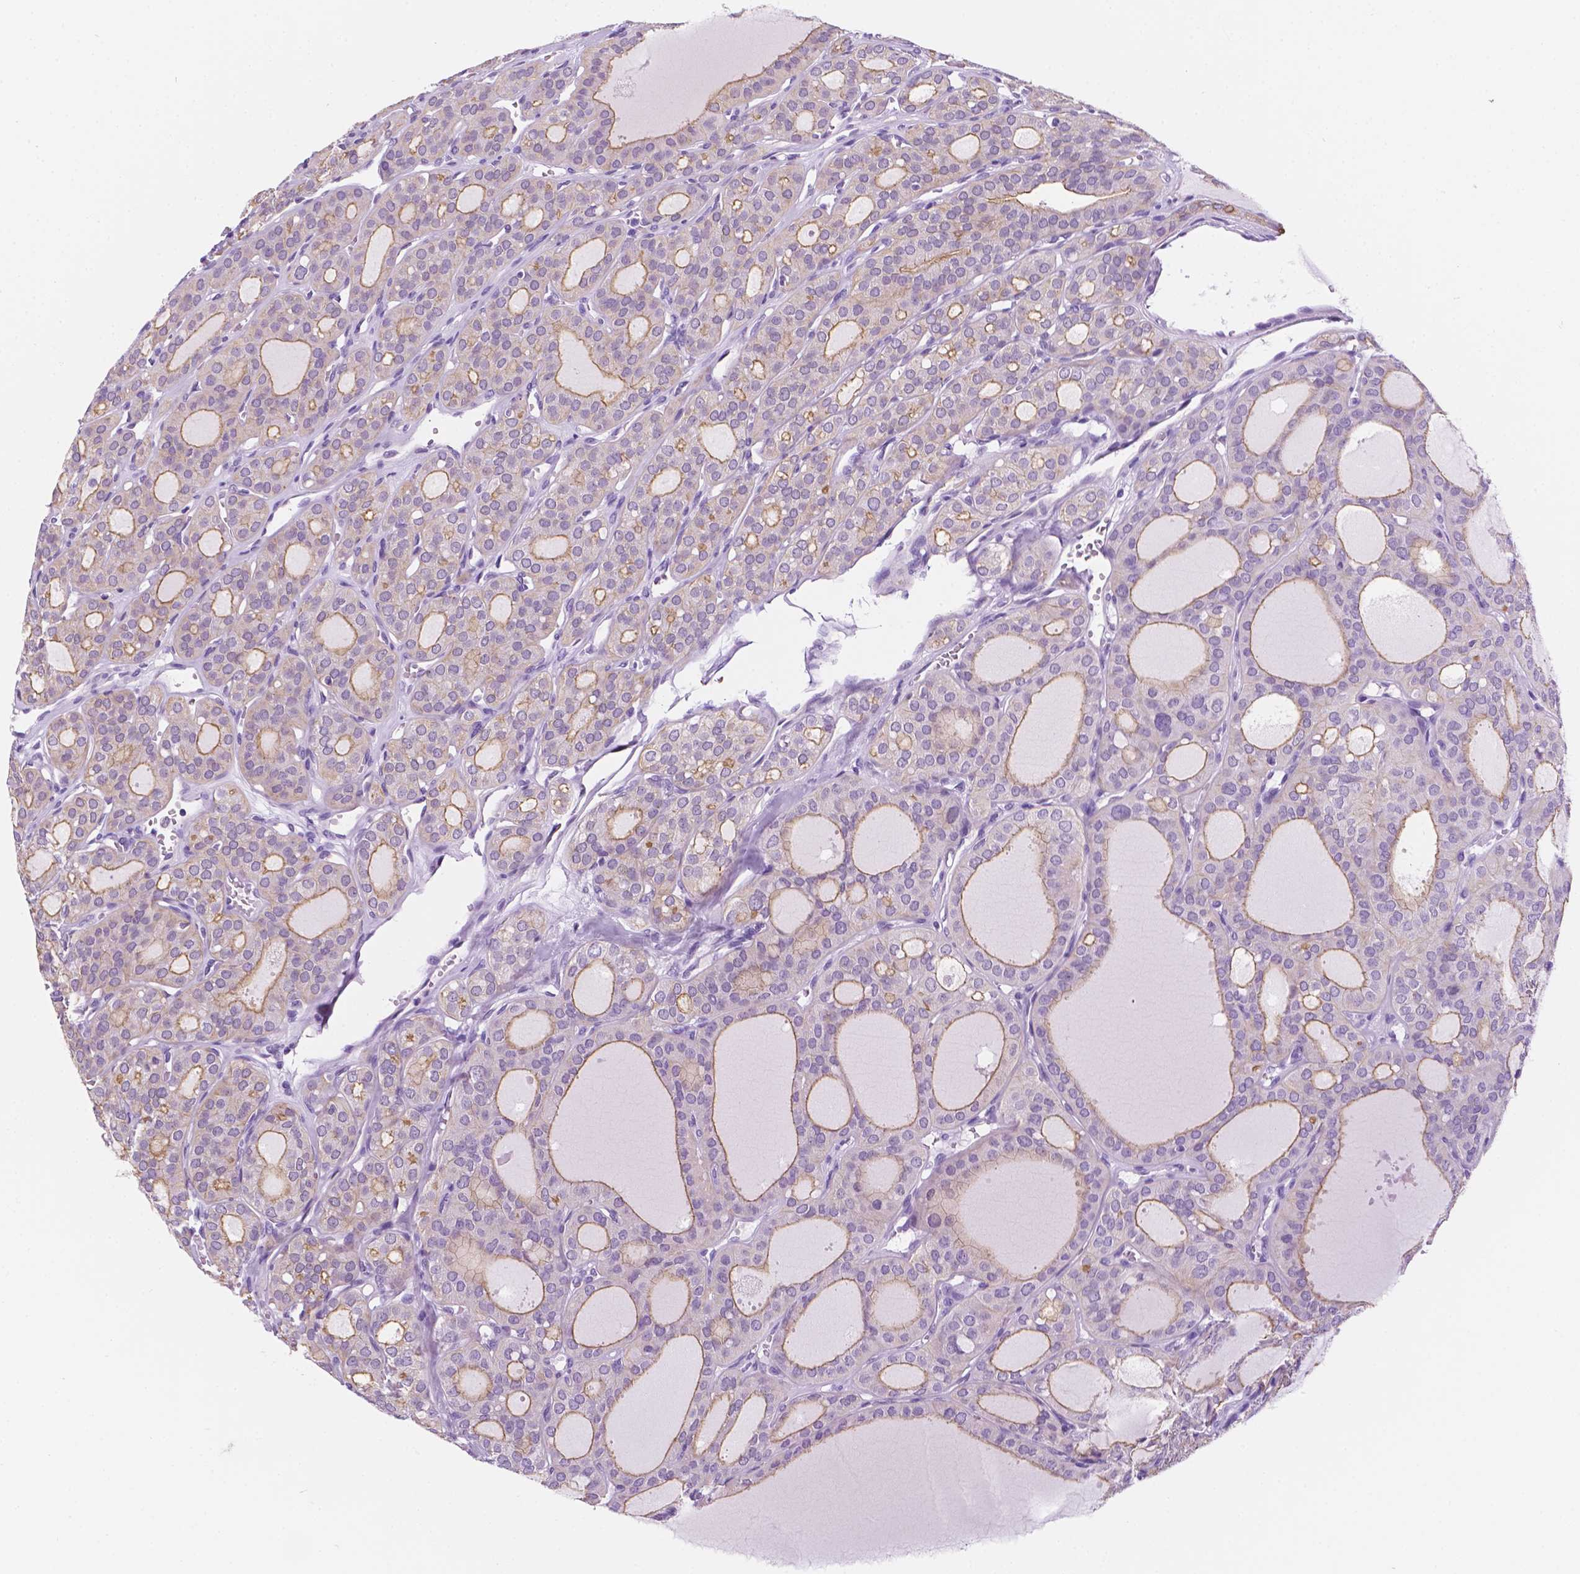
{"staining": {"intensity": "weak", "quantity": "25%-75%", "location": "cytoplasmic/membranous"}, "tissue": "thyroid cancer", "cell_type": "Tumor cells", "image_type": "cancer", "snomed": [{"axis": "morphology", "description": "Follicular adenoma carcinoma, NOS"}, {"axis": "topography", "description": "Thyroid gland"}], "caption": "Weak cytoplasmic/membranous staining is appreciated in approximately 25%-75% of tumor cells in follicular adenoma carcinoma (thyroid).", "gene": "PPL", "patient": {"sex": "male", "age": 75}}